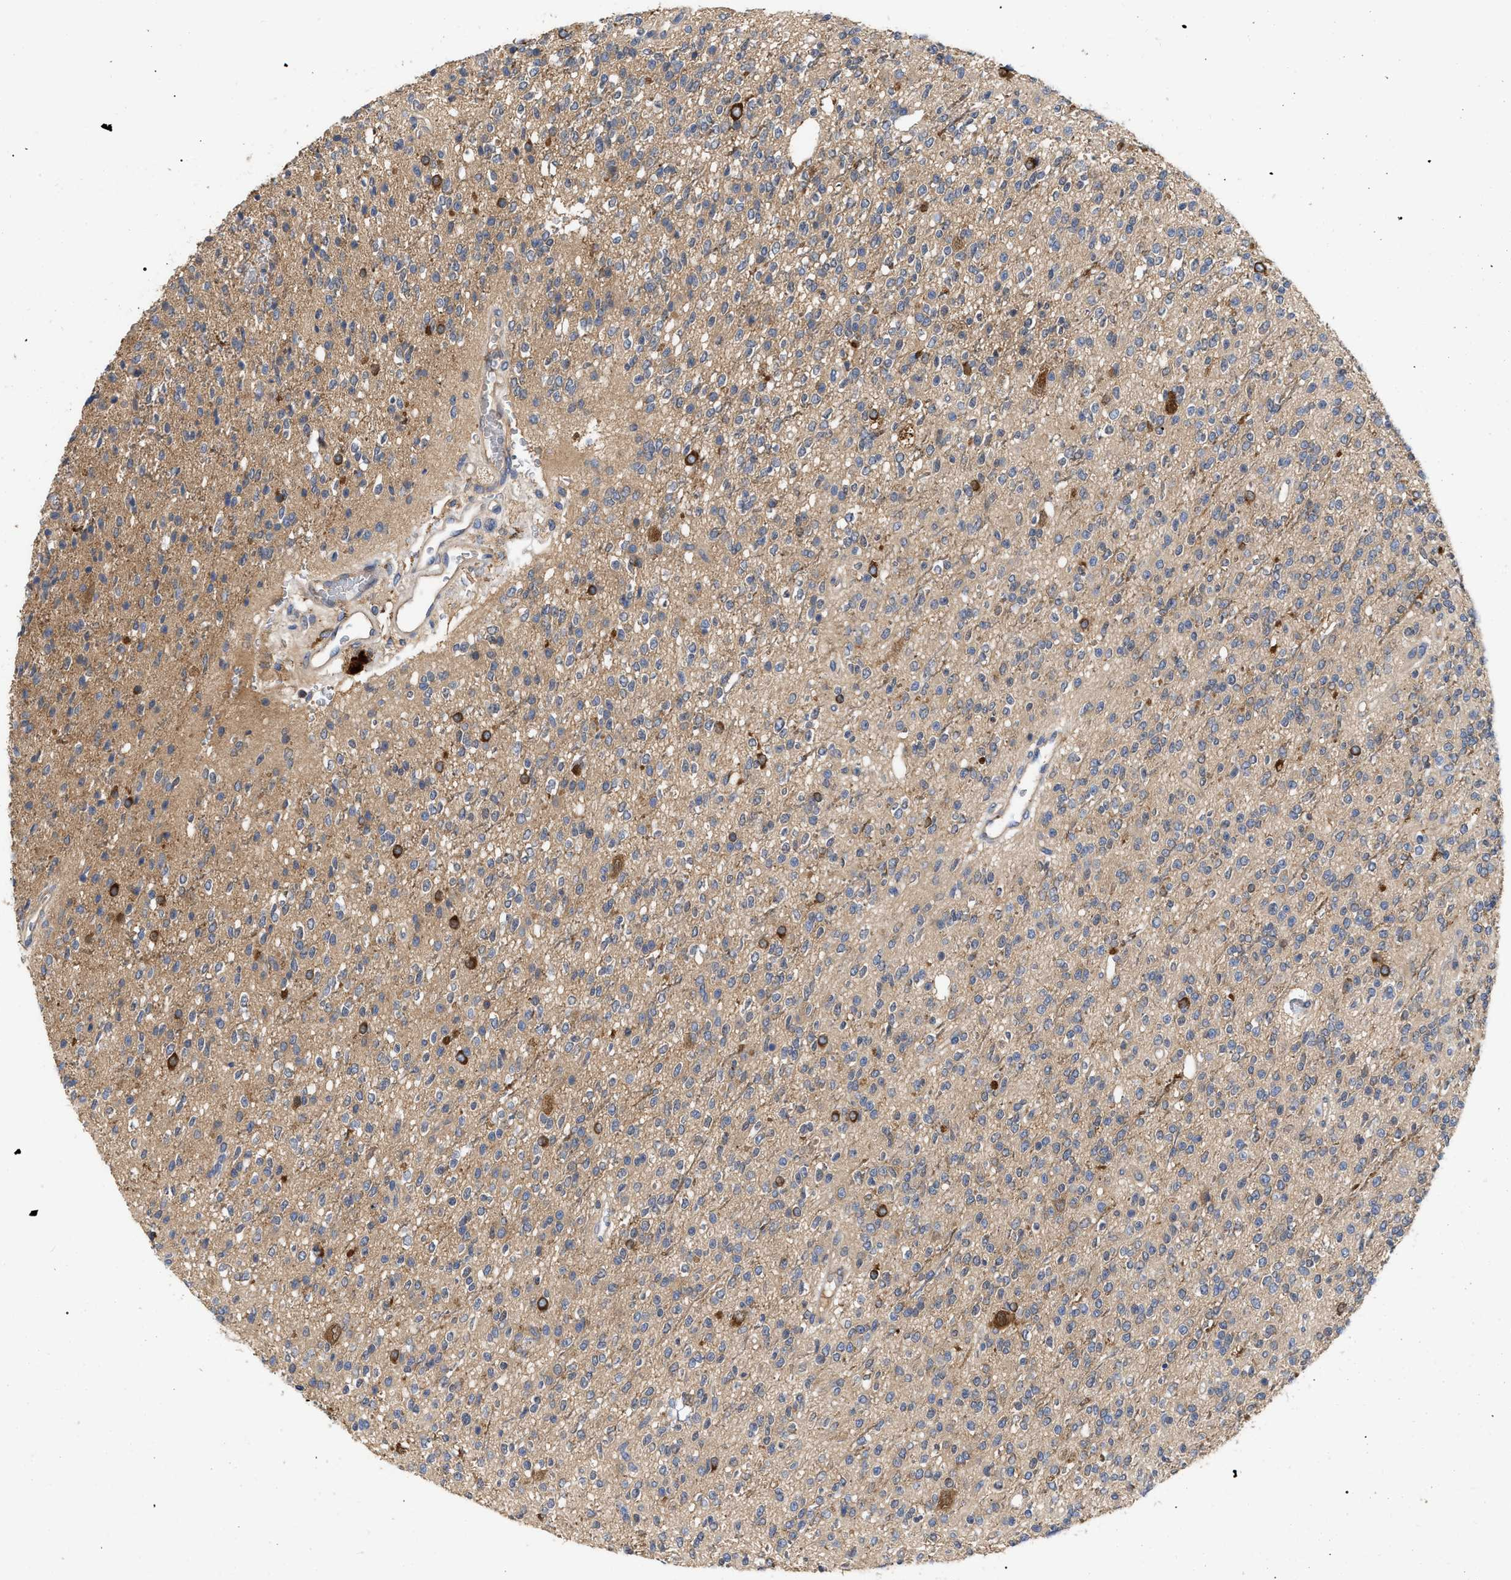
{"staining": {"intensity": "weak", "quantity": "<25%", "location": "cytoplasmic/membranous"}, "tissue": "glioma", "cell_type": "Tumor cells", "image_type": "cancer", "snomed": [{"axis": "morphology", "description": "Glioma, malignant, High grade"}, {"axis": "topography", "description": "Brain"}], "caption": "Photomicrograph shows no protein staining in tumor cells of glioma tissue. (DAB immunohistochemistry with hematoxylin counter stain).", "gene": "RAP1GDS1", "patient": {"sex": "male", "age": 34}}